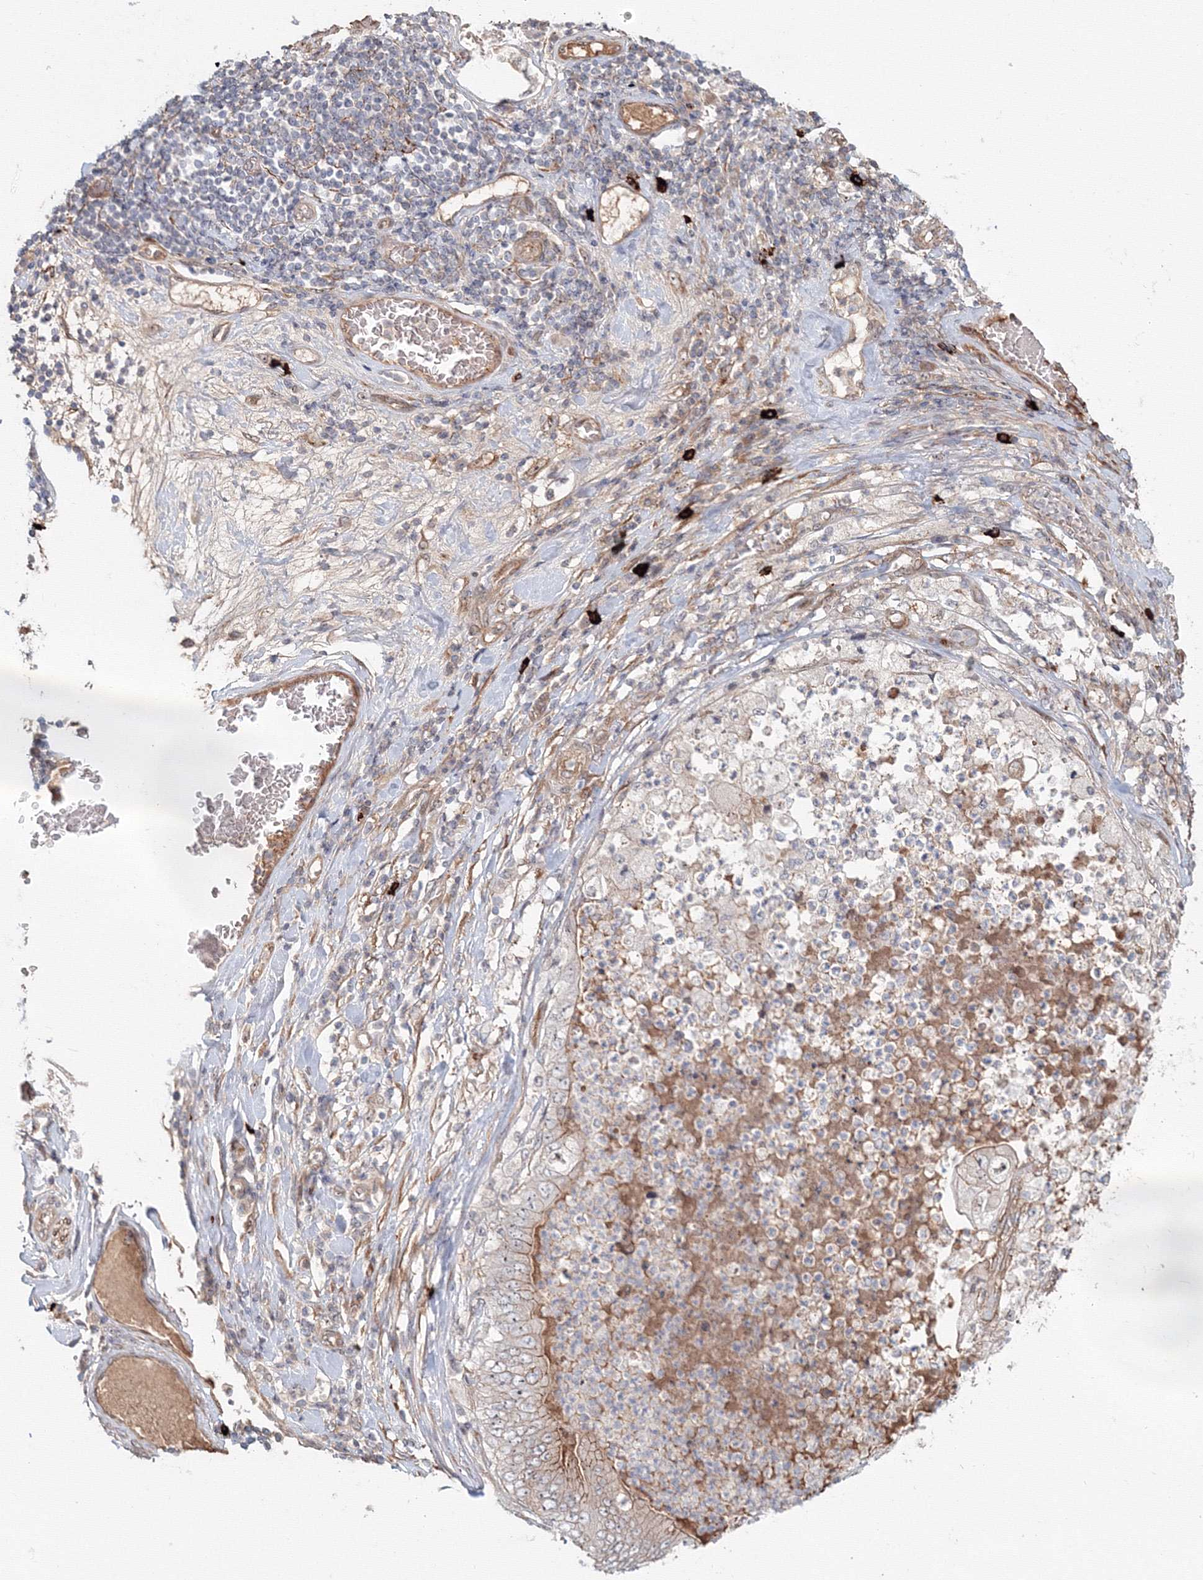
{"staining": {"intensity": "weak", "quantity": "<25%", "location": "cytoplasmic/membranous"}, "tissue": "stomach cancer", "cell_type": "Tumor cells", "image_type": "cancer", "snomed": [{"axis": "morphology", "description": "Adenocarcinoma, NOS"}, {"axis": "topography", "description": "Stomach"}], "caption": "Stomach cancer stained for a protein using immunohistochemistry (IHC) reveals no staining tumor cells.", "gene": "SH3PXD2A", "patient": {"sex": "female", "age": 73}}